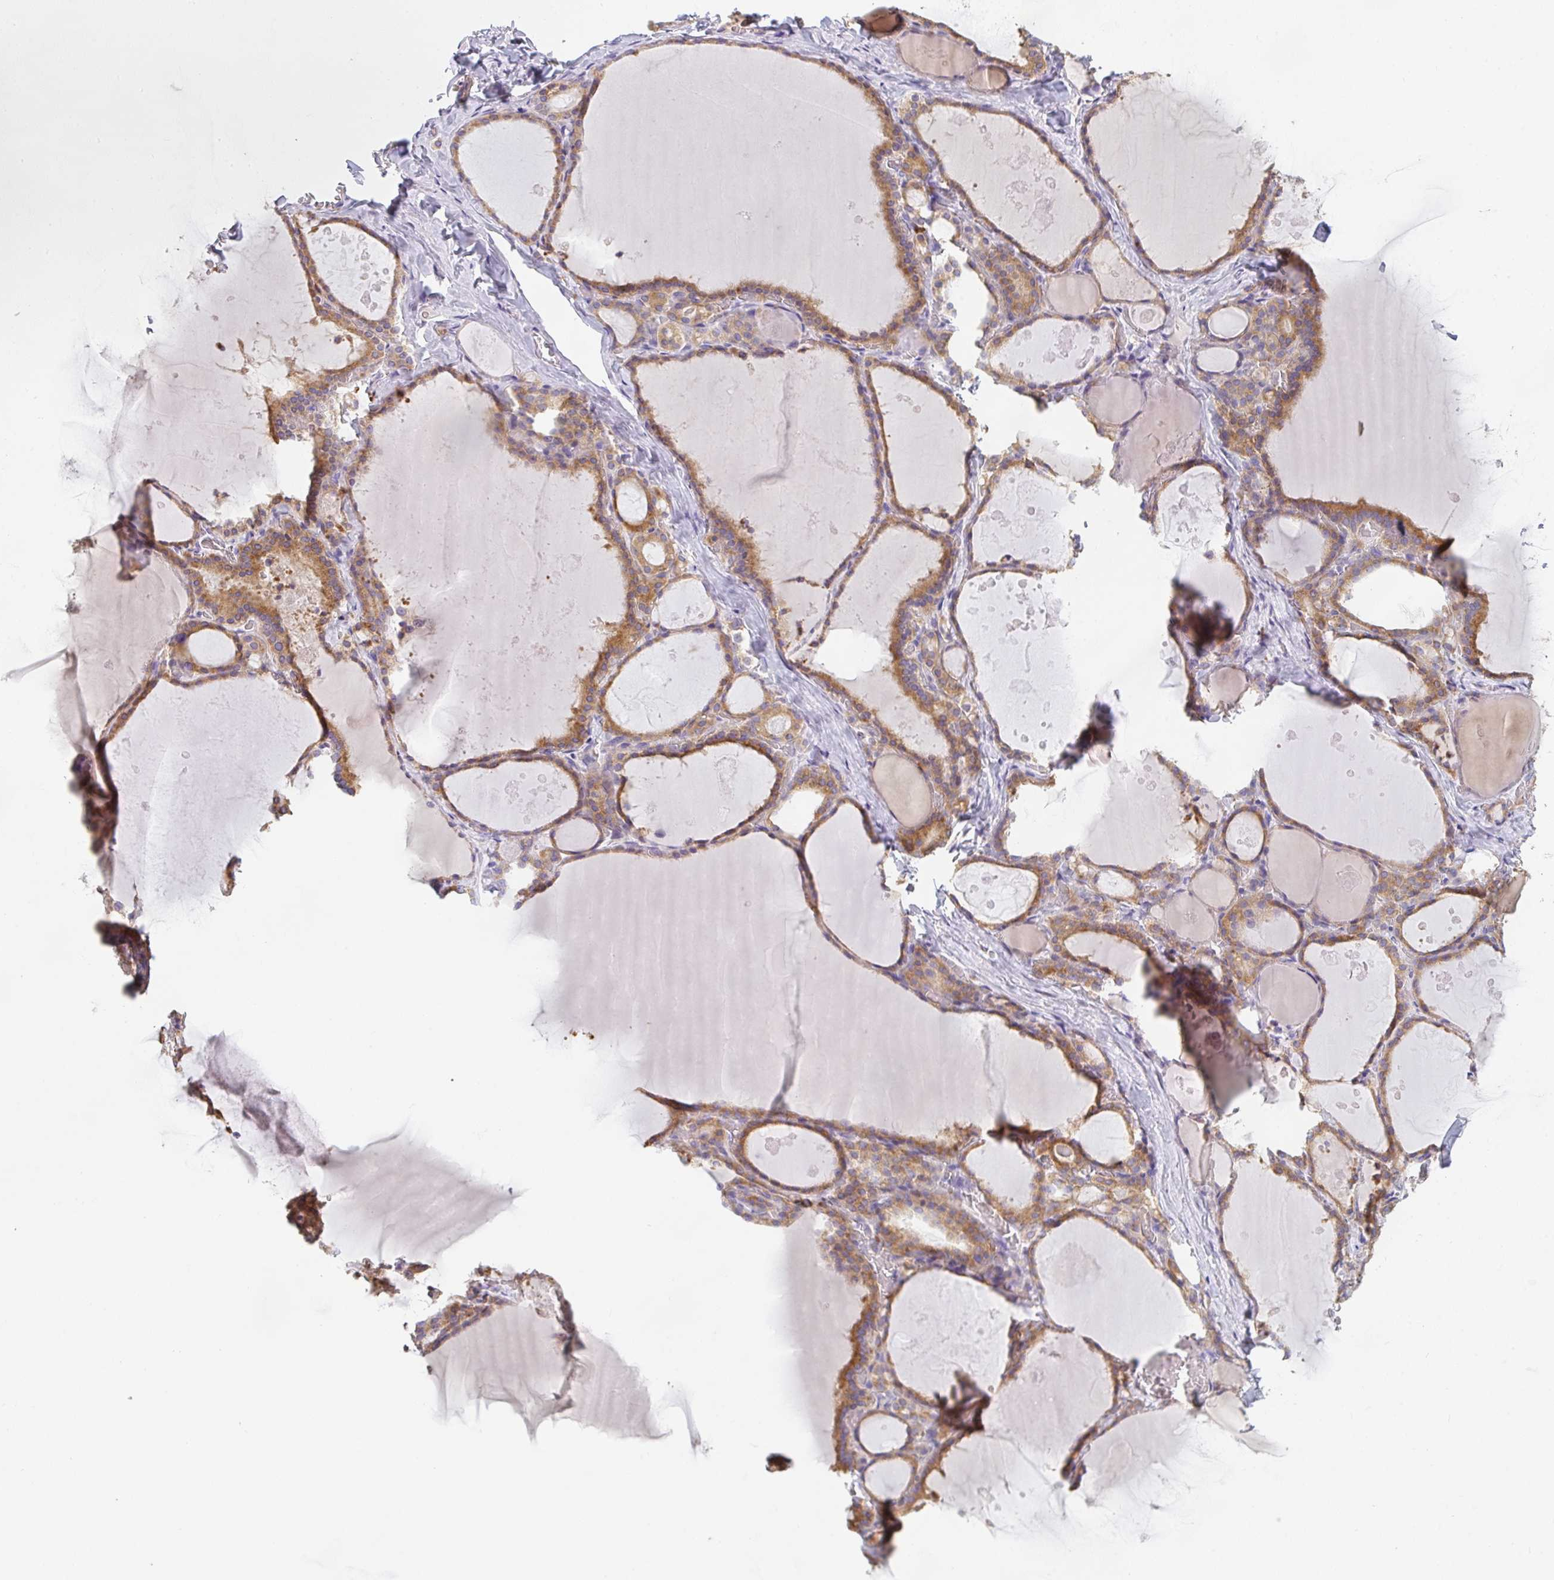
{"staining": {"intensity": "moderate", "quantity": ">75%", "location": "cytoplasmic/membranous"}, "tissue": "thyroid gland", "cell_type": "Glandular cells", "image_type": "normal", "snomed": [{"axis": "morphology", "description": "Normal tissue, NOS"}, {"axis": "topography", "description": "Thyroid gland"}], "caption": "A histopathology image of thyroid gland stained for a protein demonstrates moderate cytoplasmic/membranous brown staining in glandular cells. The staining was performed using DAB (3,3'-diaminobenzidine), with brown indicating positive protein expression. Nuclei are stained blue with hematoxylin.", "gene": "ZNF215", "patient": {"sex": "male", "age": 56}}